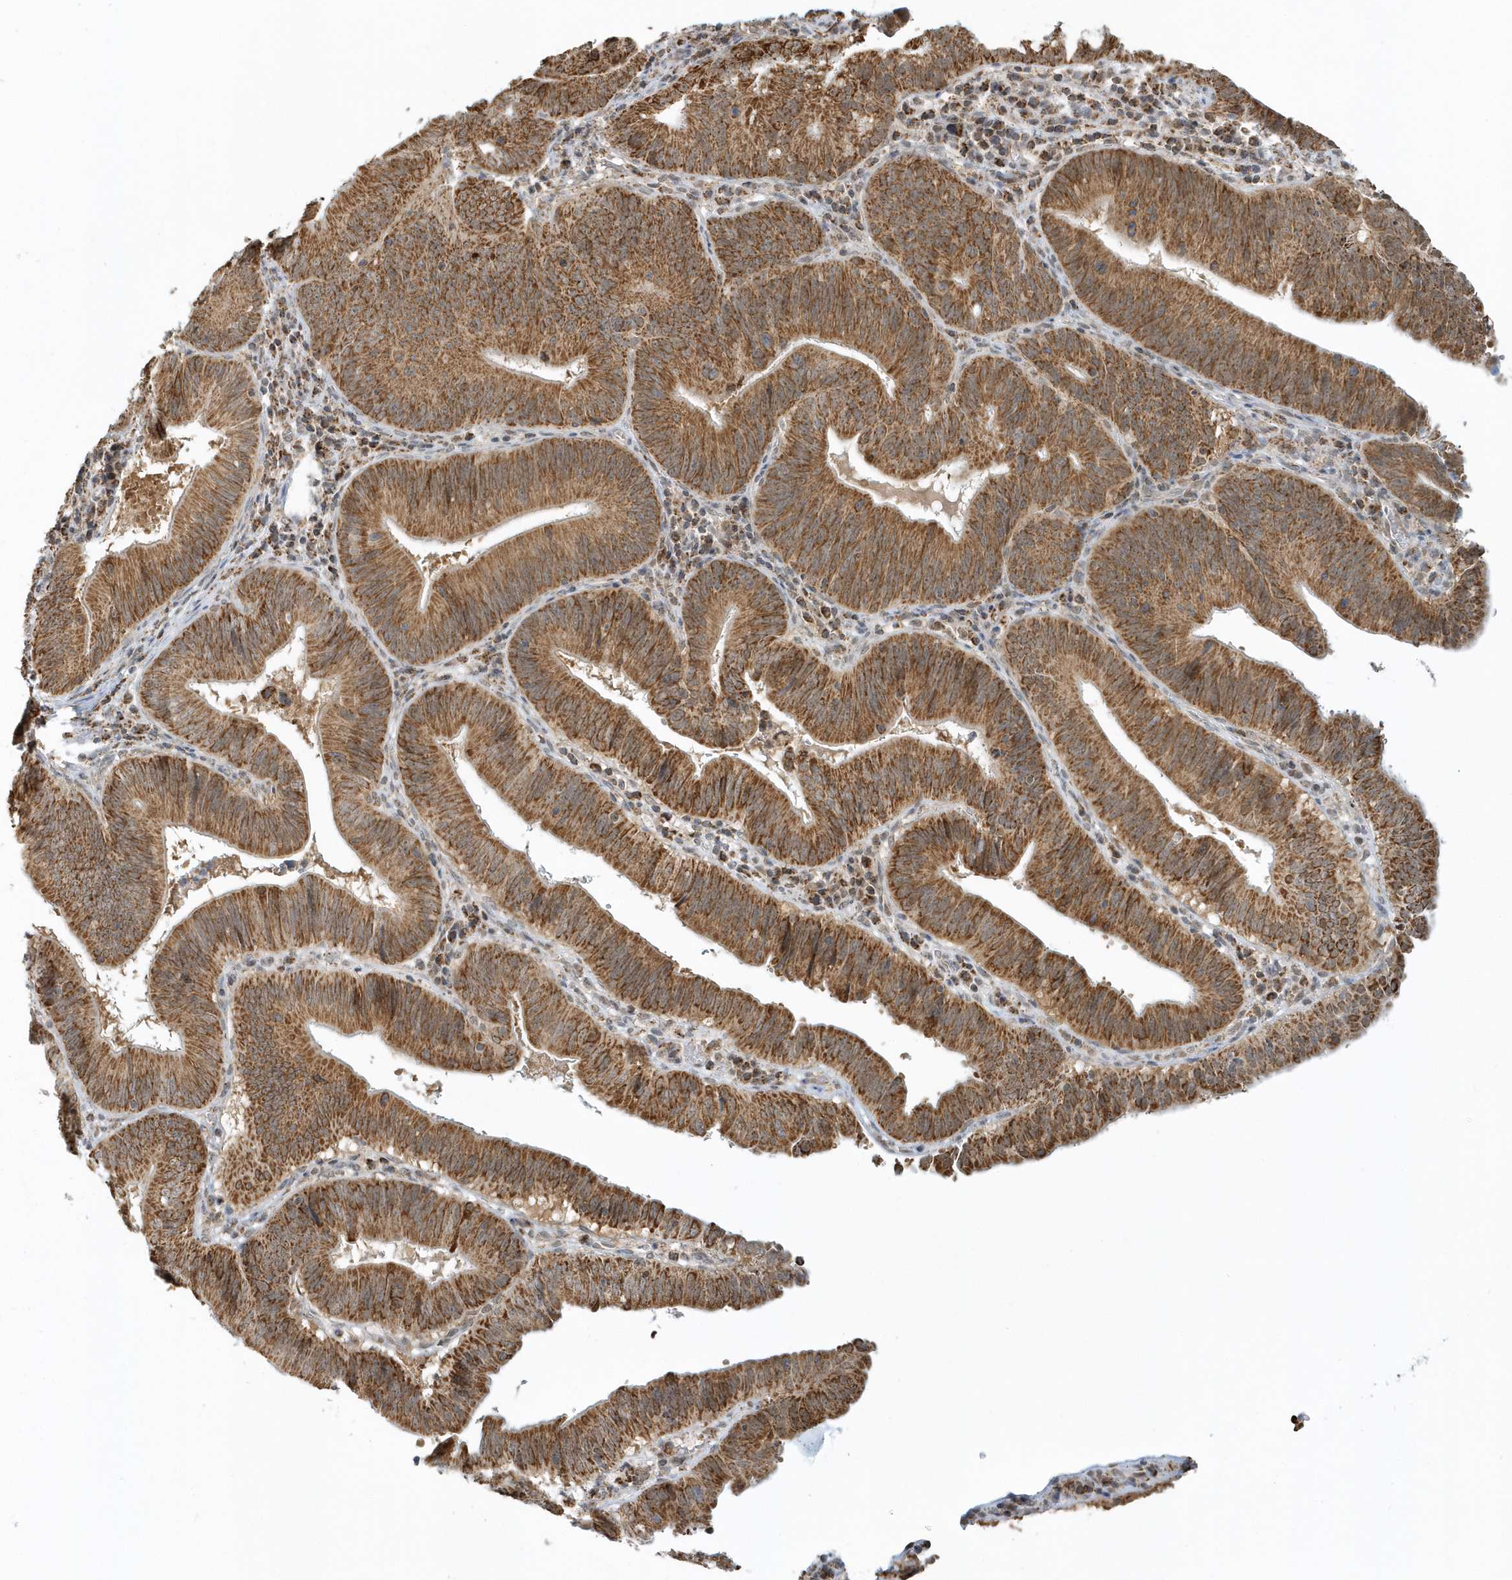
{"staining": {"intensity": "strong", "quantity": ">75%", "location": "cytoplasmic/membranous"}, "tissue": "pancreatic cancer", "cell_type": "Tumor cells", "image_type": "cancer", "snomed": [{"axis": "morphology", "description": "Adenocarcinoma, NOS"}, {"axis": "topography", "description": "Pancreas"}], "caption": "DAB (3,3'-diaminobenzidine) immunohistochemical staining of human adenocarcinoma (pancreatic) displays strong cytoplasmic/membranous protein expression in approximately >75% of tumor cells.", "gene": "PSMD6", "patient": {"sex": "male", "age": 63}}